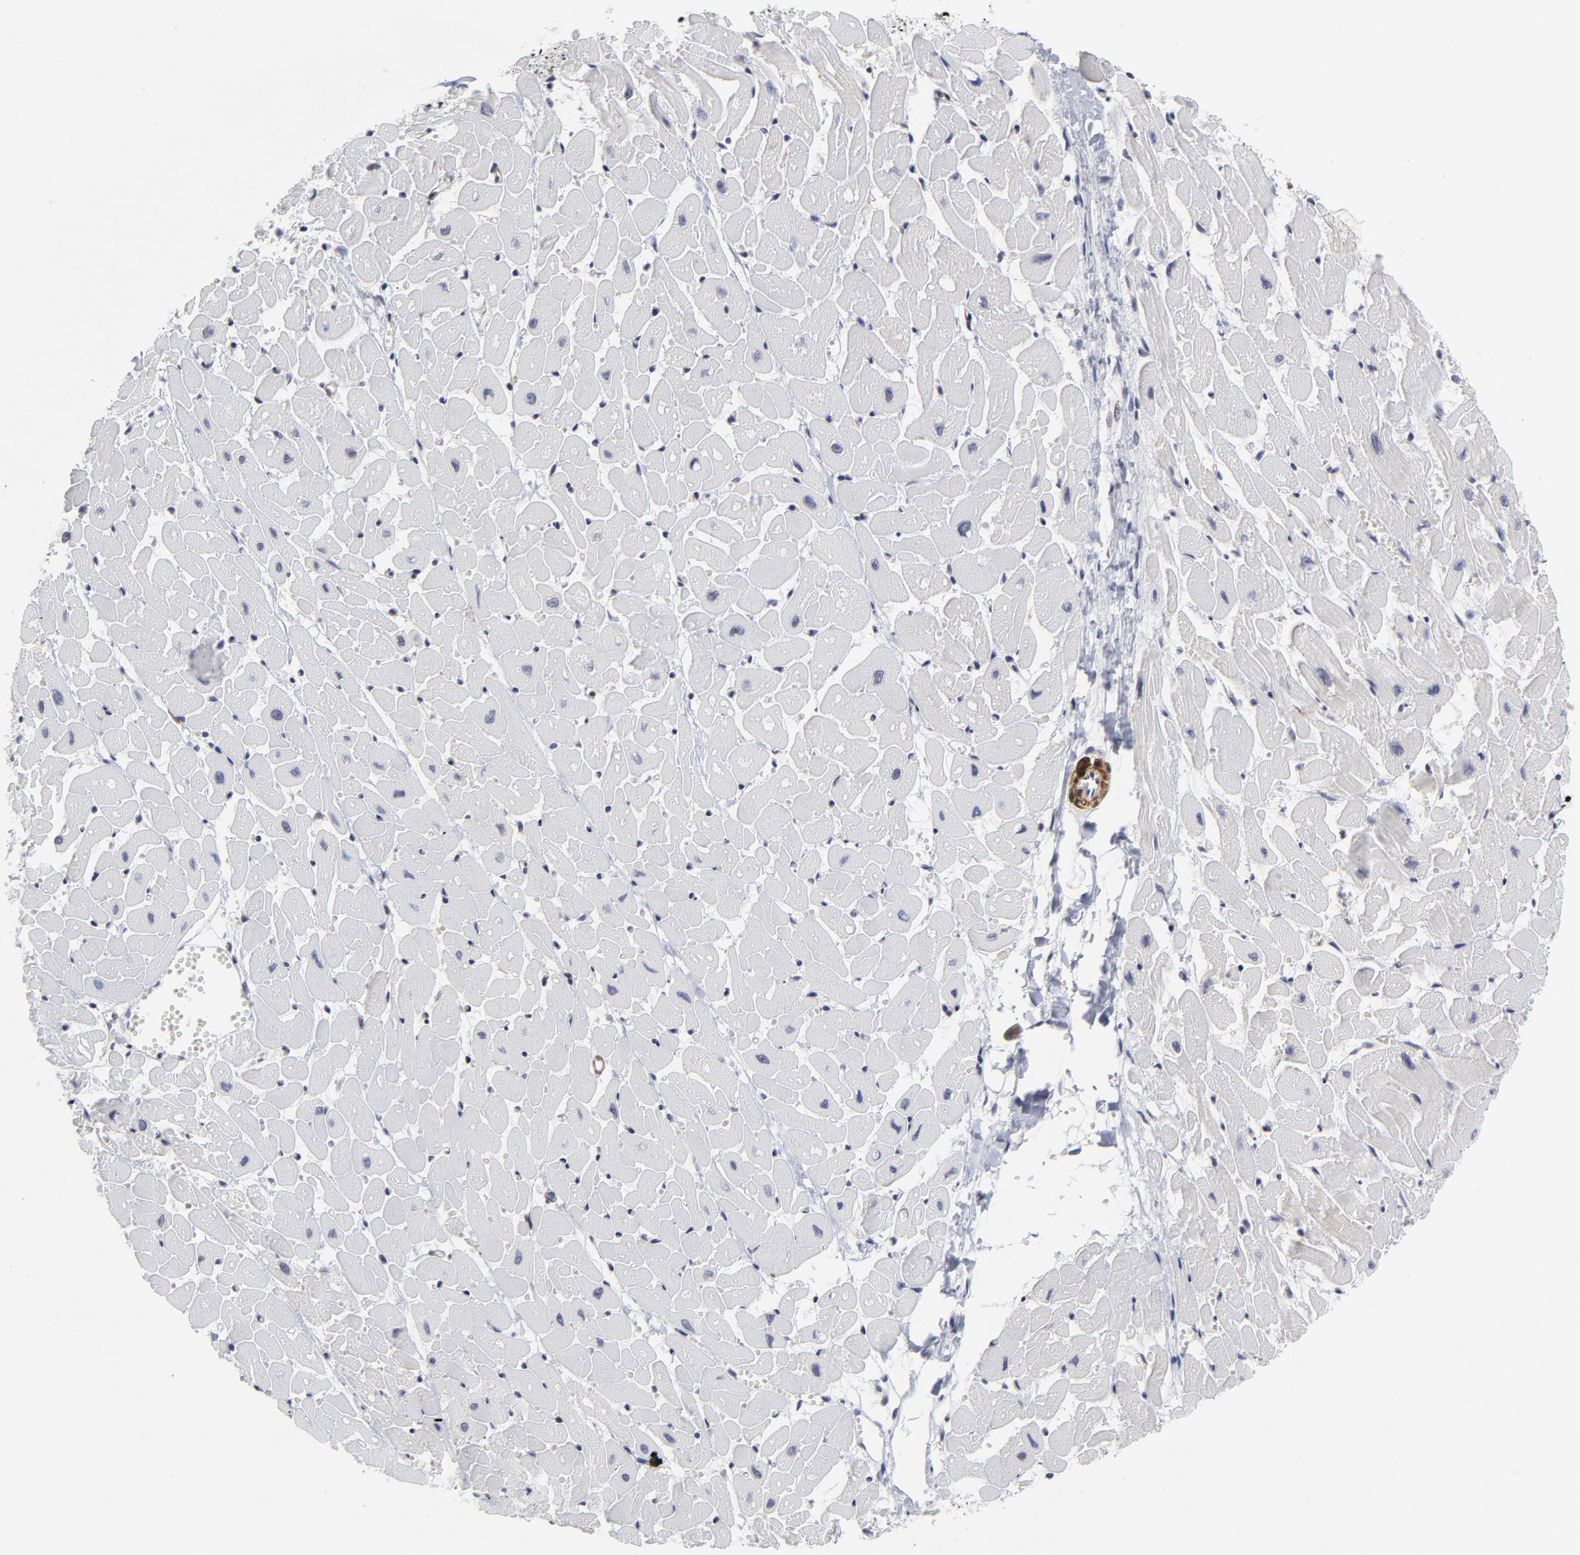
{"staining": {"intensity": "strong", "quantity": ">75%", "location": "nuclear"}, "tissue": "heart muscle", "cell_type": "Cardiomyocytes", "image_type": "normal", "snomed": [{"axis": "morphology", "description": "Normal tissue, NOS"}, {"axis": "topography", "description": "Heart"}], "caption": "There is high levels of strong nuclear expression in cardiomyocytes of benign heart muscle, as demonstrated by immunohistochemical staining (brown color).", "gene": "CTCF", "patient": {"sex": "female", "age": 19}}